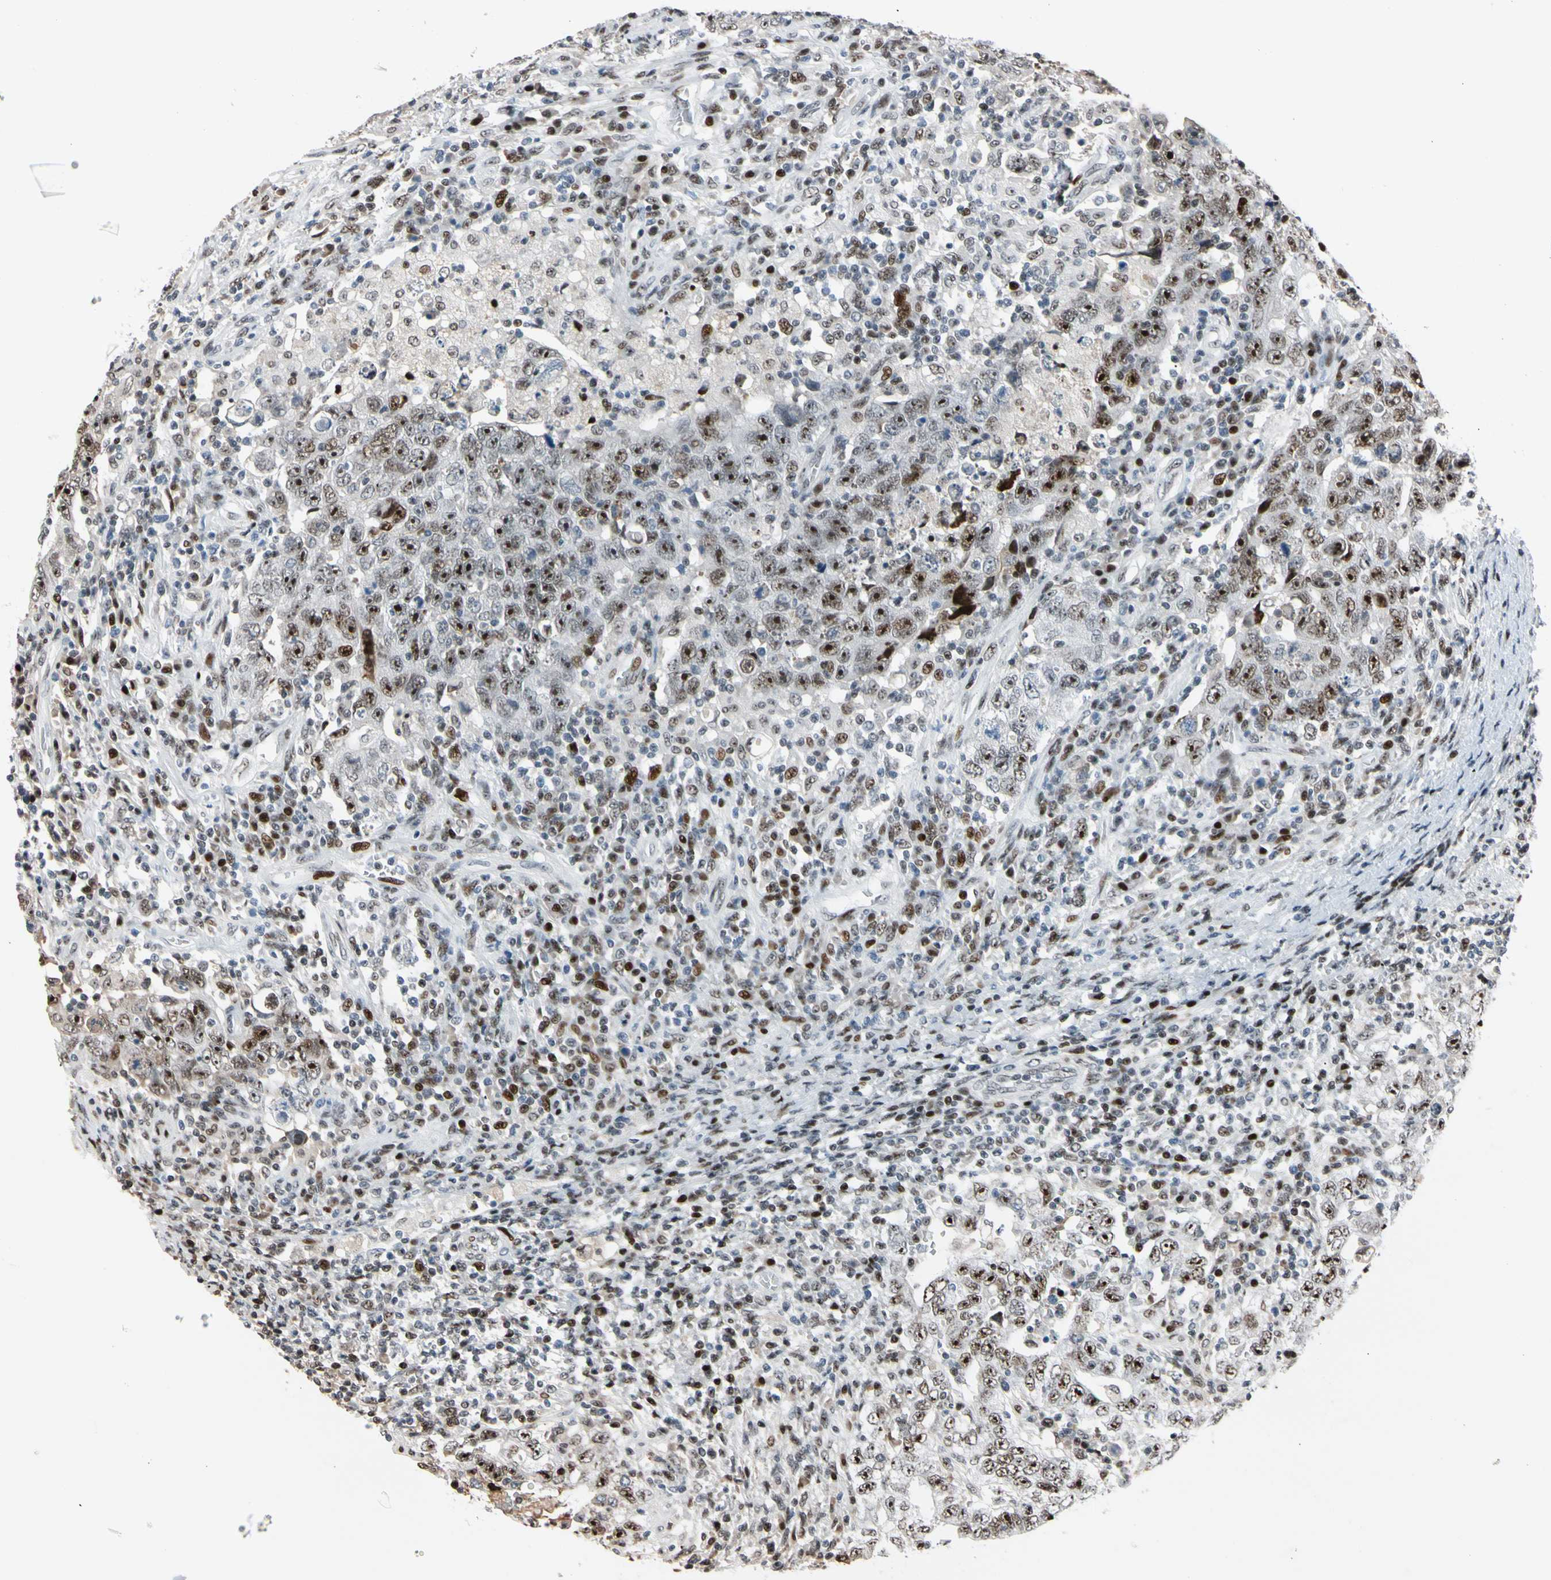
{"staining": {"intensity": "moderate", "quantity": "25%-75%", "location": "nuclear"}, "tissue": "testis cancer", "cell_type": "Tumor cells", "image_type": "cancer", "snomed": [{"axis": "morphology", "description": "Carcinoma, Embryonal, NOS"}, {"axis": "topography", "description": "Testis"}], "caption": "Testis cancer (embryonal carcinoma) stained for a protein shows moderate nuclear positivity in tumor cells.", "gene": "FOXO3", "patient": {"sex": "male", "age": 26}}